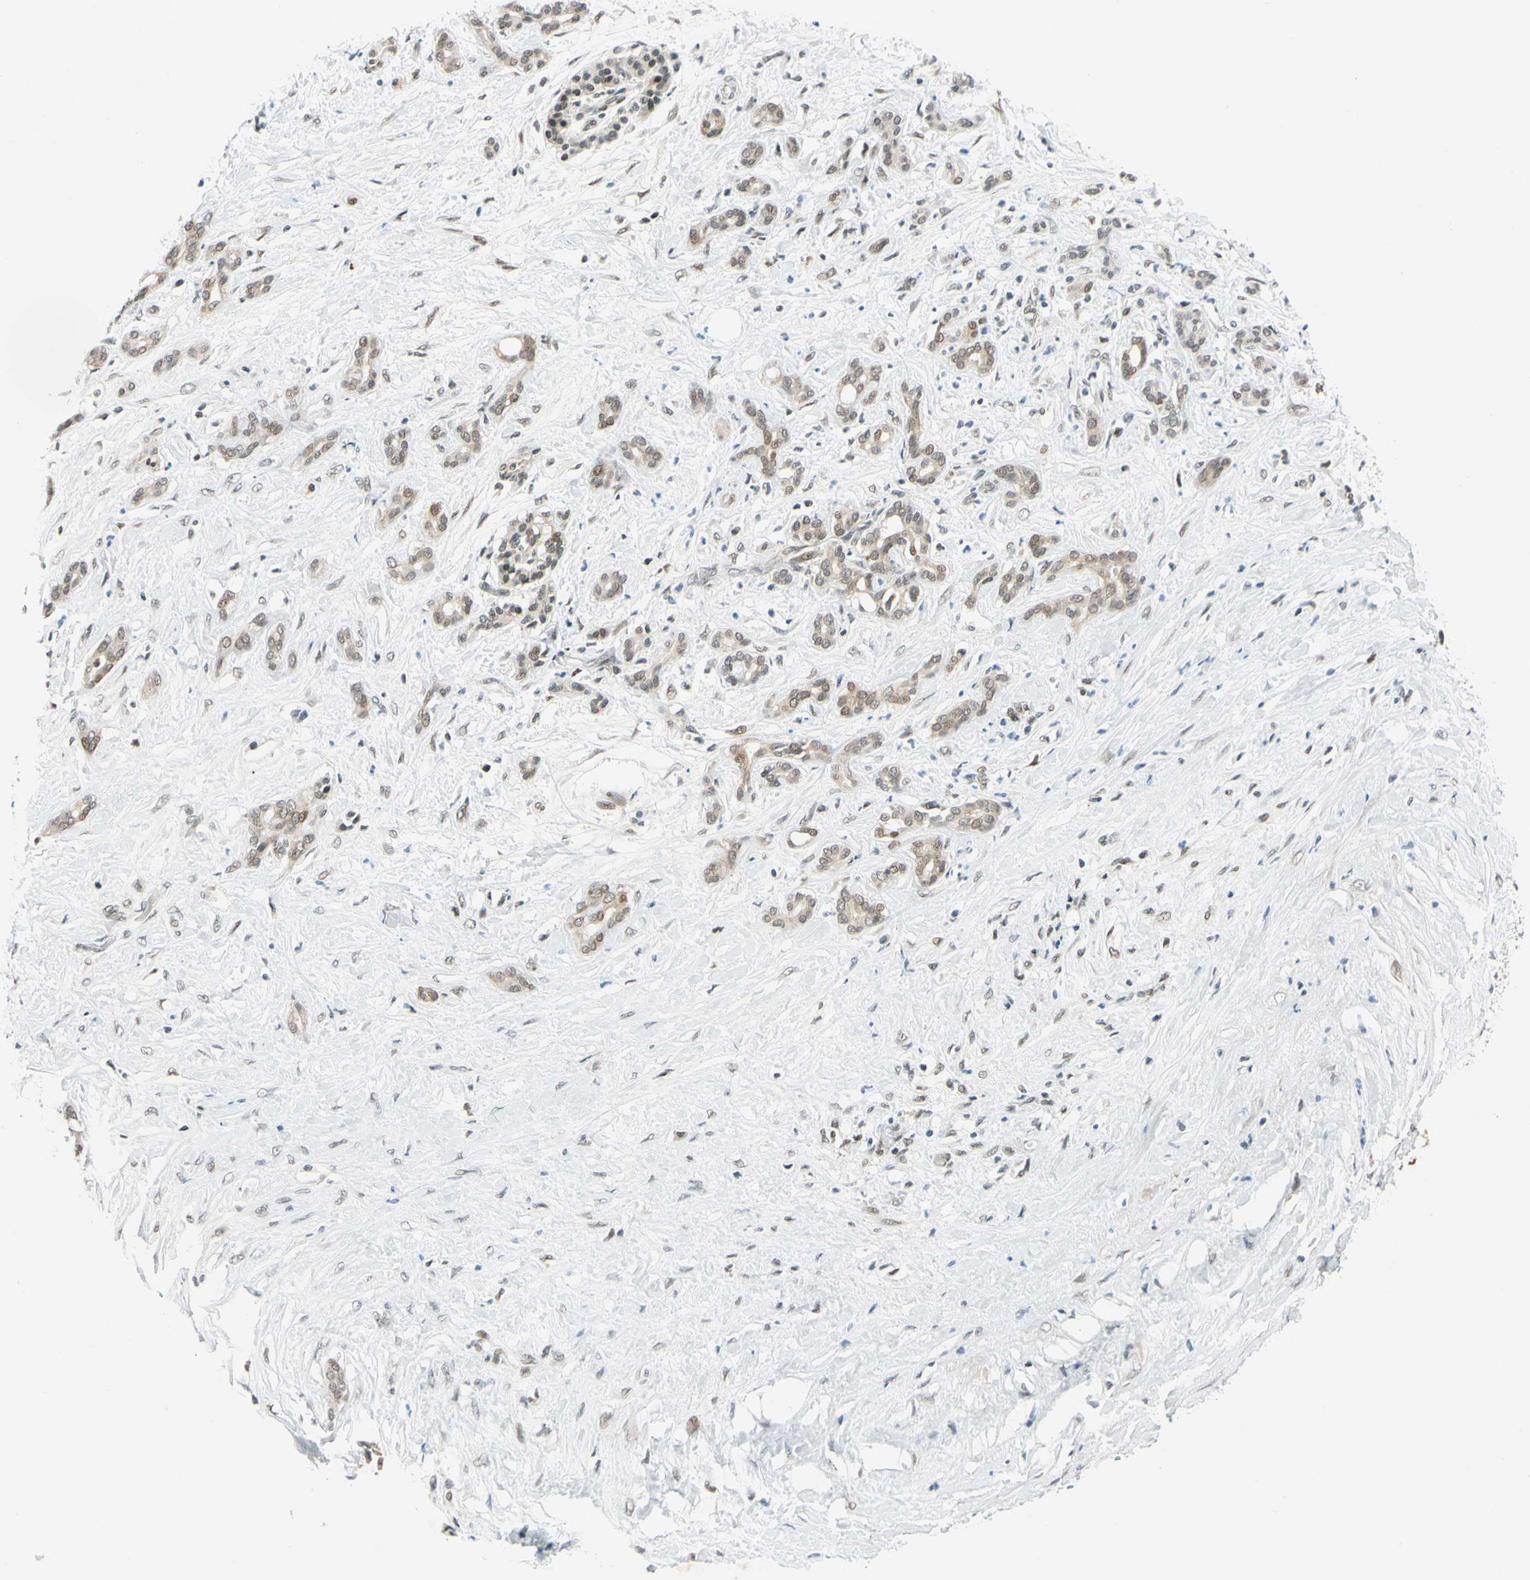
{"staining": {"intensity": "moderate", "quantity": ">75%", "location": "cytoplasmic/membranous,nuclear"}, "tissue": "pancreatic cancer", "cell_type": "Tumor cells", "image_type": "cancer", "snomed": [{"axis": "morphology", "description": "Adenocarcinoma, NOS"}, {"axis": "topography", "description": "Pancreas"}], "caption": "Pancreatic cancer was stained to show a protein in brown. There is medium levels of moderate cytoplasmic/membranous and nuclear expression in about >75% of tumor cells.", "gene": "POGZ", "patient": {"sex": "male", "age": 41}}